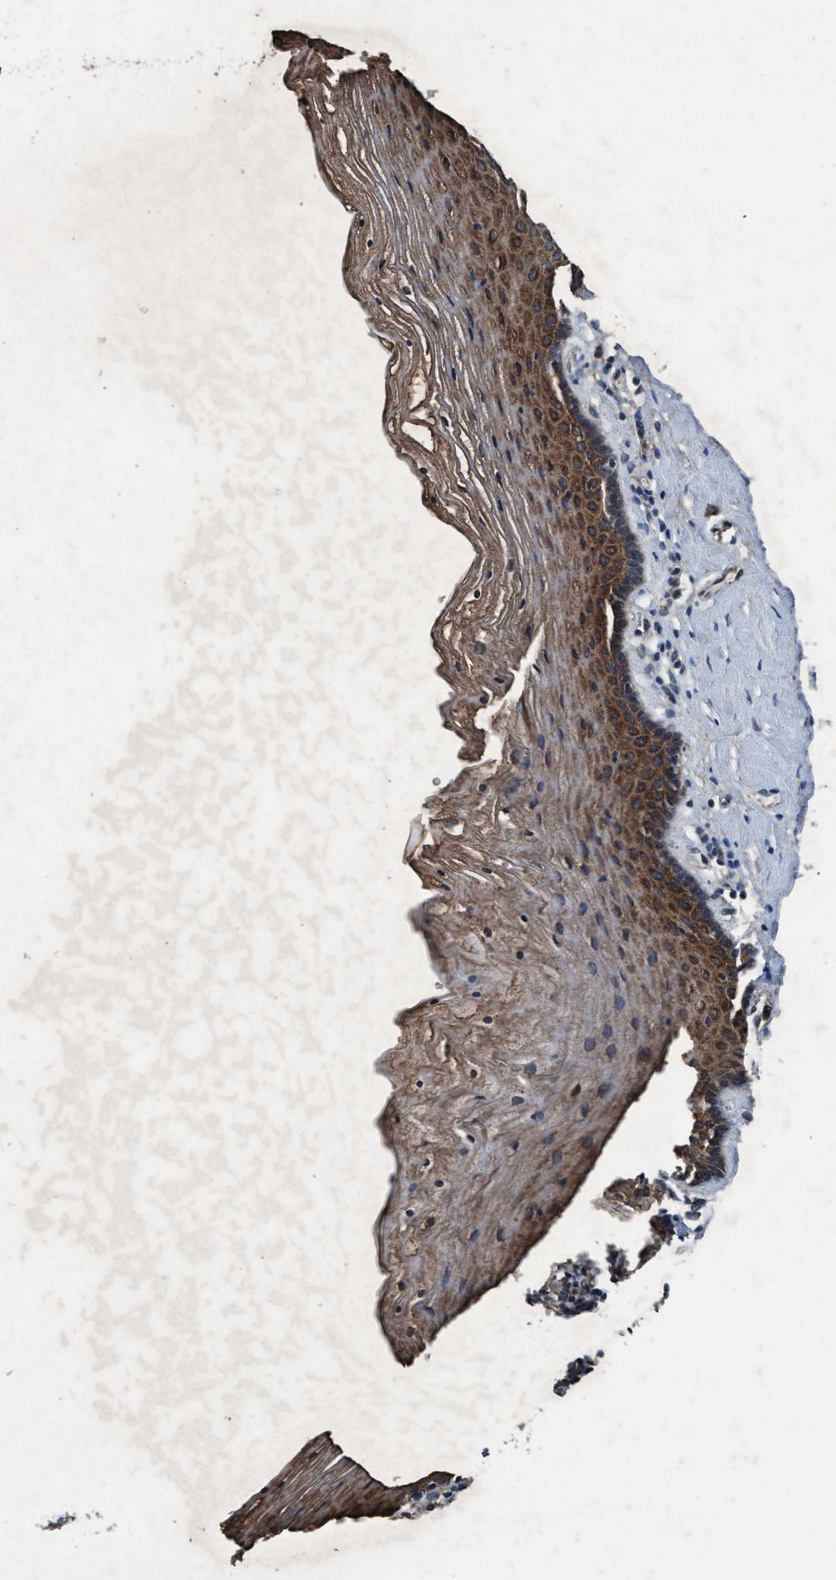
{"staining": {"intensity": "moderate", "quantity": ">75%", "location": "cytoplasmic/membranous"}, "tissue": "vagina", "cell_type": "Squamous epithelial cells", "image_type": "normal", "snomed": [{"axis": "morphology", "description": "Normal tissue, NOS"}, {"axis": "topography", "description": "Vagina"}], "caption": "A high-resolution image shows immunohistochemistry staining of benign vagina, which demonstrates moderate cytoplasmic/membranous staining in about >75% of squamous epithelial cells. (Stains: DAB (3,3'-diaminobenzidine) in brown, nuclei in blue, Microscopy: brightfield microscopy at high magnification).", "gene": "AKT1S1", "patient": {"sex": "female", "age": 32}}